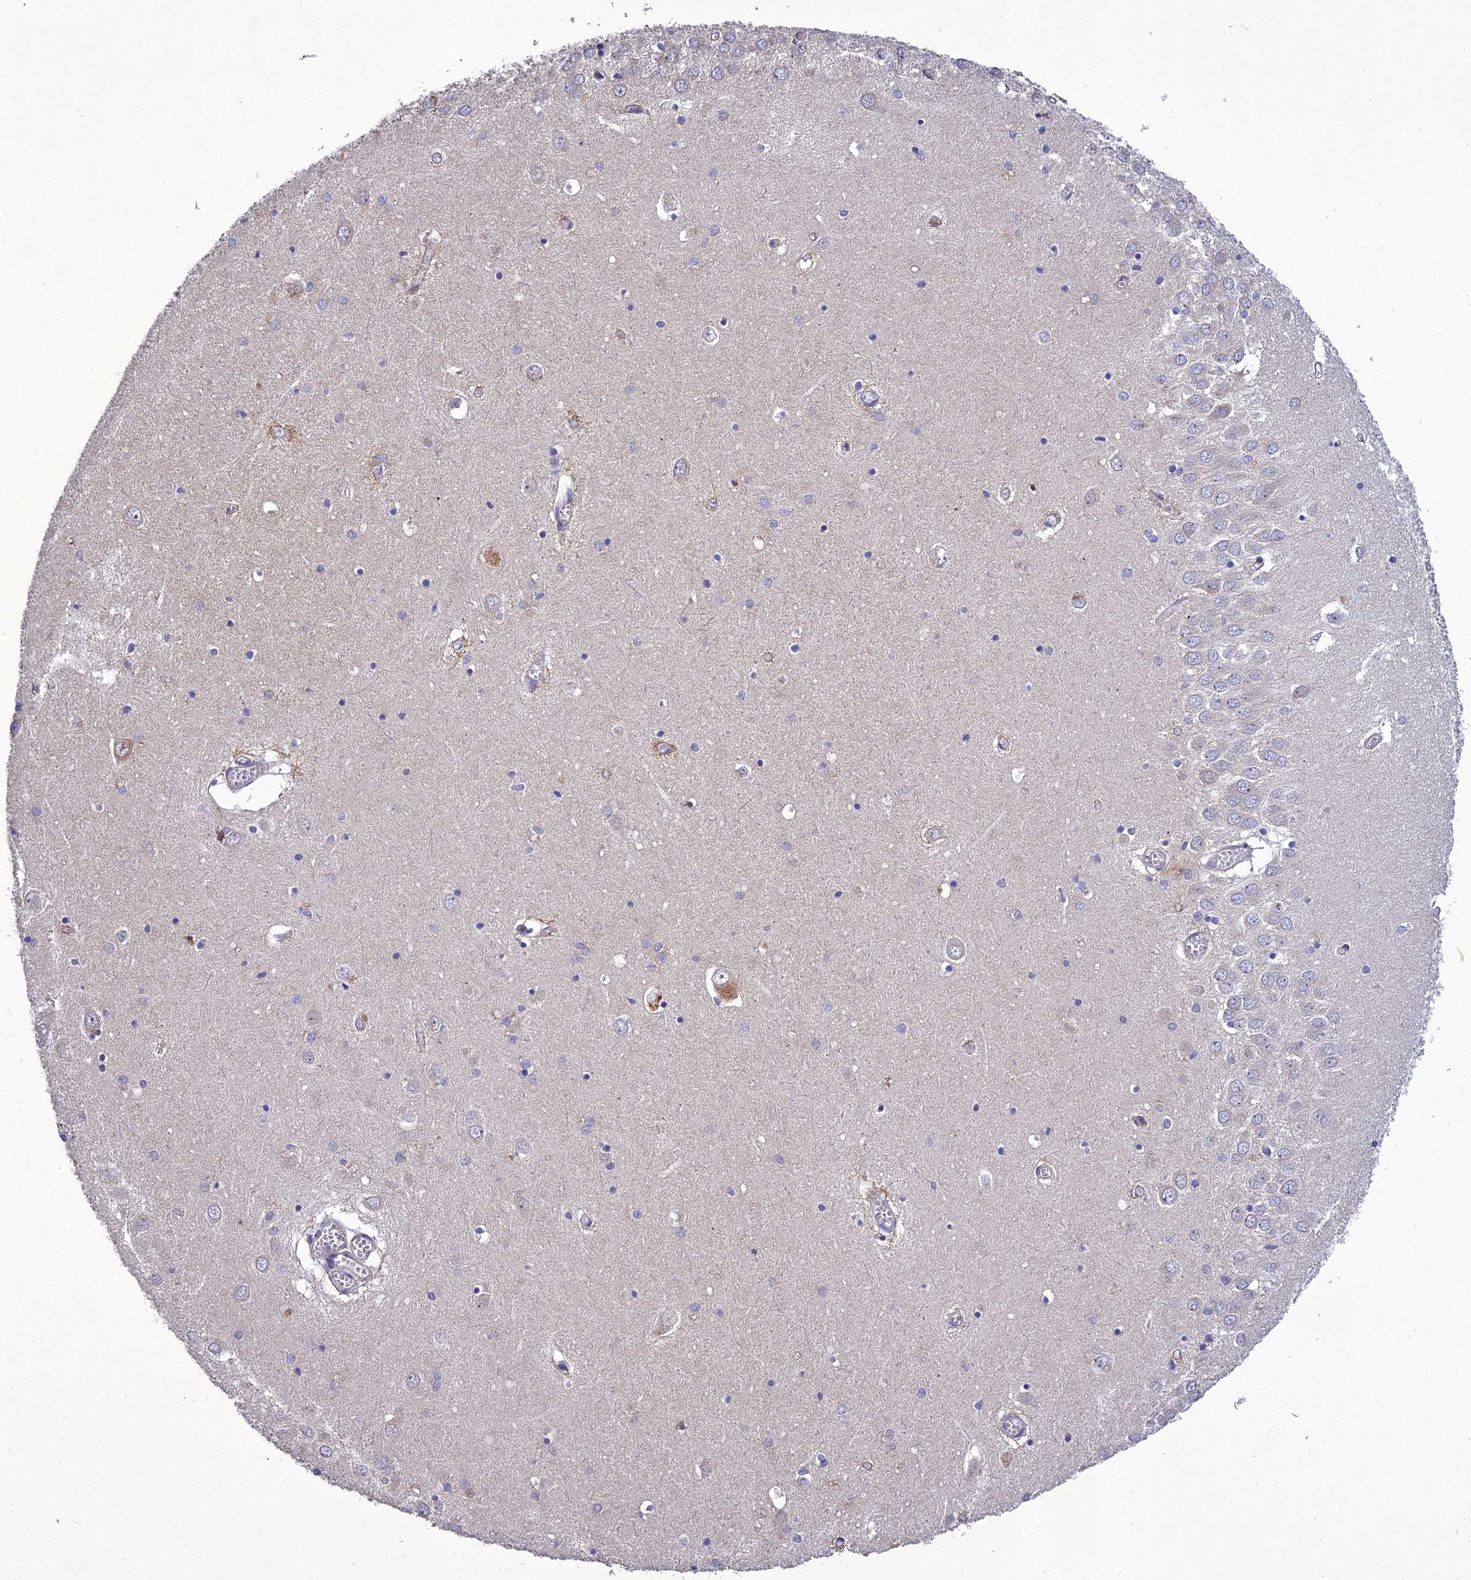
{"staining": {"intensity": "negative", "quantity": "none", "location": "none"}, "tissue": "hippocampus", "cell_type": "Glial cells", "image_type": "normal", "snomed": [{"axis": "morphology", "description": "Normal tissue, NOS"}, {"axis": "topography", "description": "Hippocampus"}], "caption": "The immunohistochemistry (IHC) micrograph has no significant staining in glial cells of hippocampus. (Immunohistochemistry (ihc), brightfield microscopy, high magnification).", "gene": "ADIPOR2", "patient": {"sex": "male", "age": 70}}